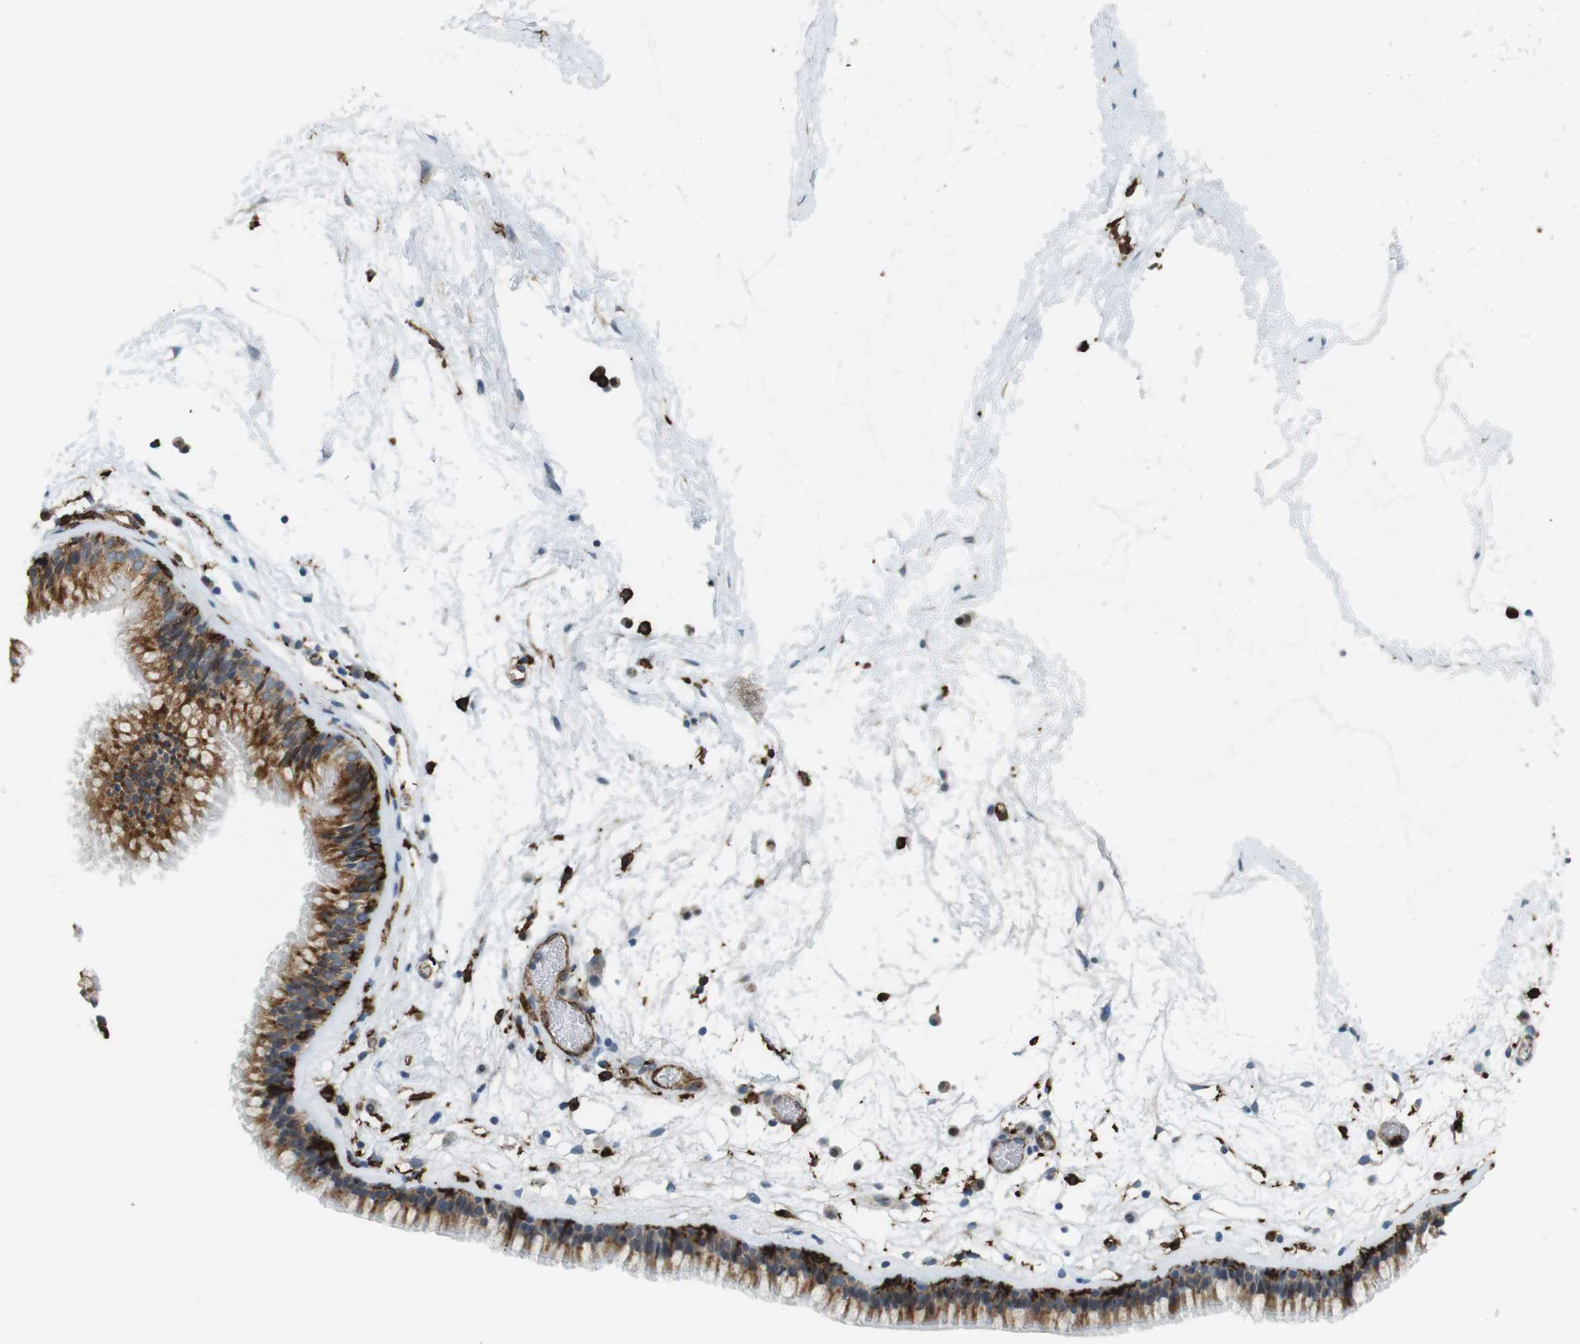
{"staining": {"intensity": "strong", "quantity": ">75%", "location": "cytoplasmic/membranous"}, "tissue": "nasopharynx", "cell_type": "Respiratory epithelial cells", "image_type": "normal", "snomed": [{"axis": "morphology", "description": "Normal tissue, NOS"}, {"axis": "morphology", "description": "Inflammation, NOS"}, {"axis": "topography", "description": "Nasopharynx"}], "caption": "Strong cytoplasmic/membranous expression for a protein is appreciated in approximately >75% of respiratory epithelial cells of benign nasopharynx using IHC.", "gene": "HLA", "patient": {"sex": "male", "age": 48}}